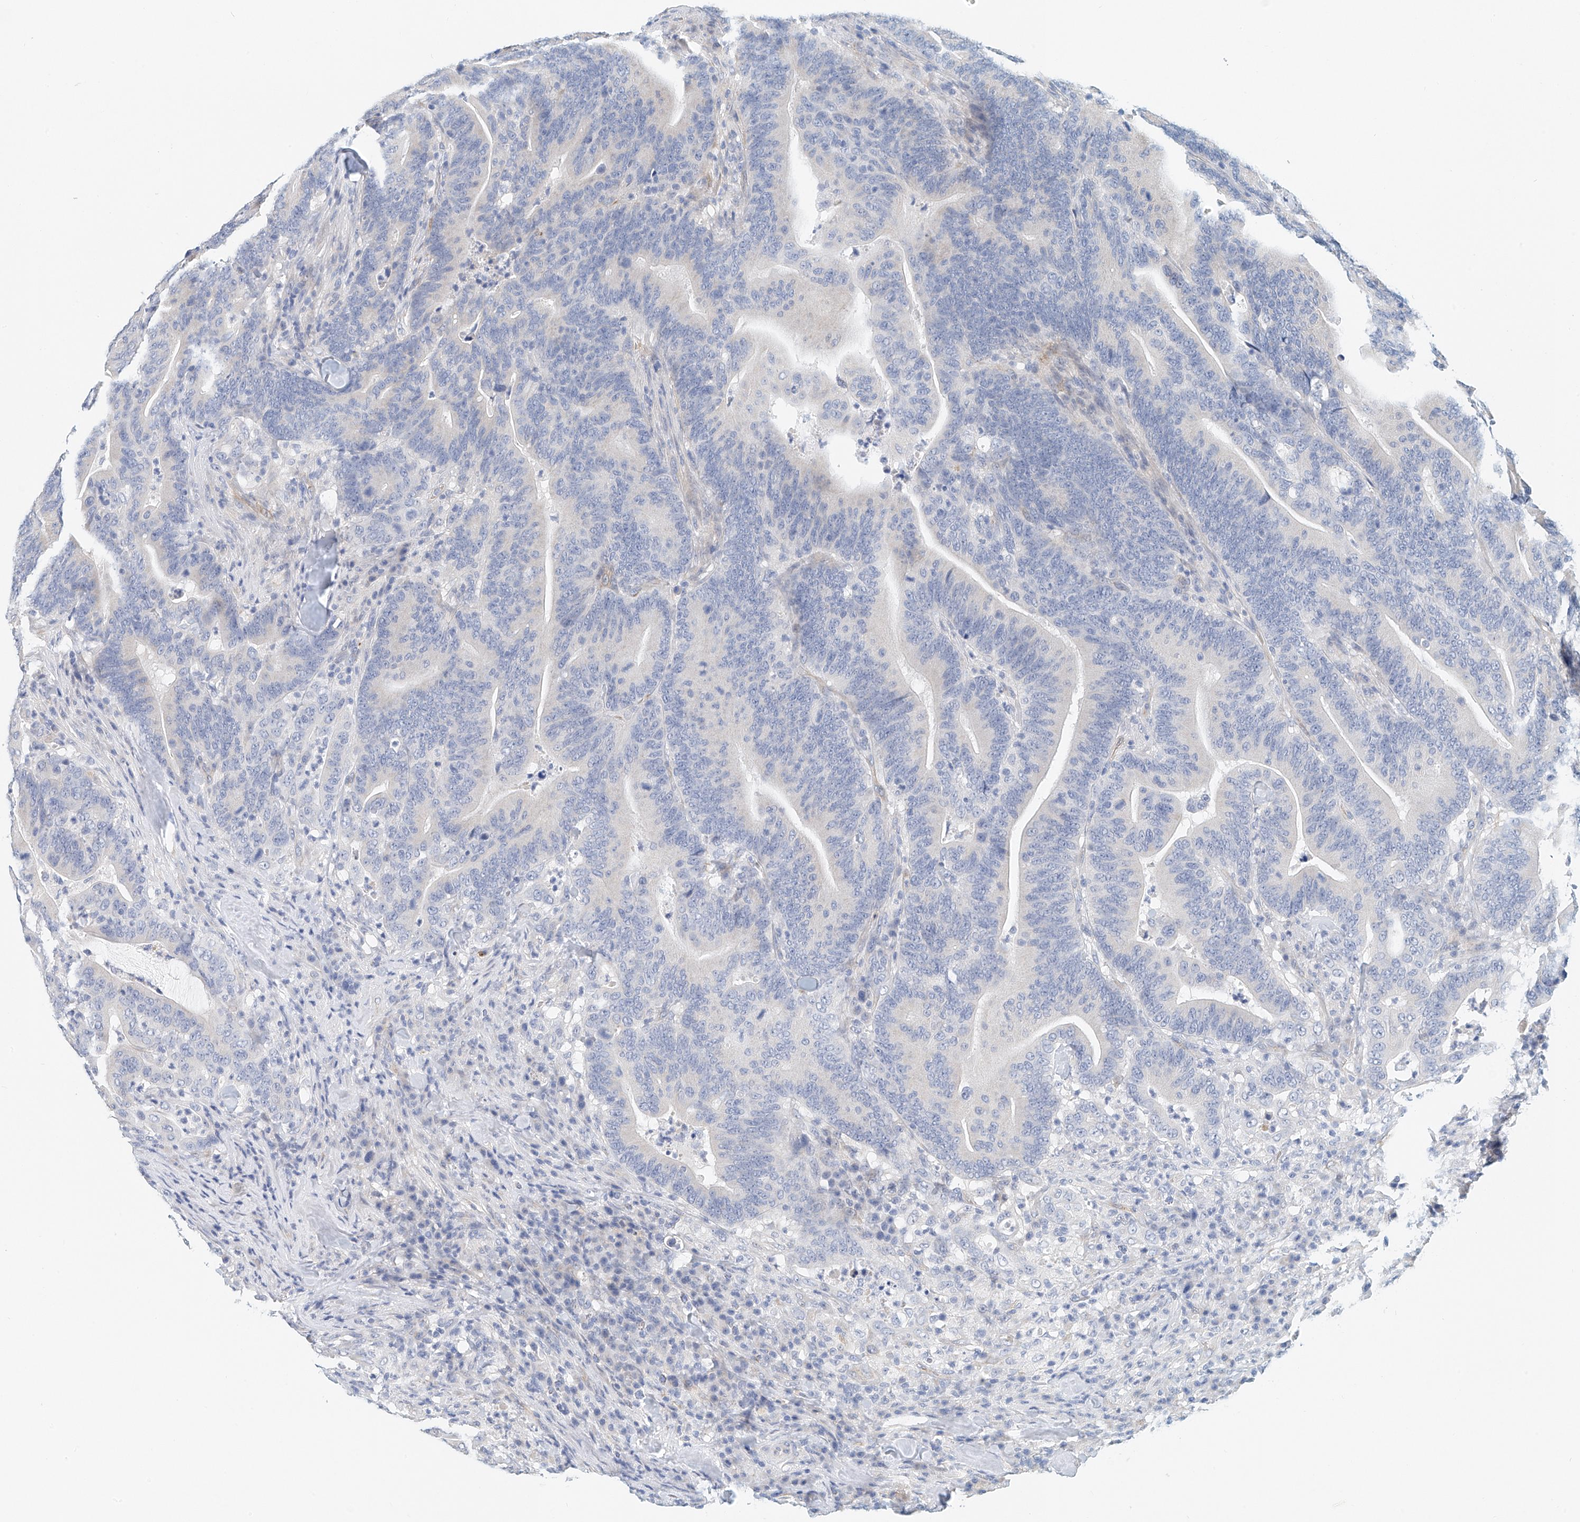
{"staining": {"intensity": "negative", "quantity": "none", "location": "none"}, "tissue": "colorectal cancer", "cell_type": "Tumor cells", "image_type": "cancer", "snomed": [{"axis": "morphology", "description": "Adenocarcinoma, NOS"}, {"axis": "topography", "description": "Colon"}], "caption": "A high-resolution micrograph shows IHC staining of adenocarcinoma (colorectal), which demonstrates no significant expression in tumor cells.", "gene": "ARHGAP28", "patient": {"sex": "female", "age": 66}}